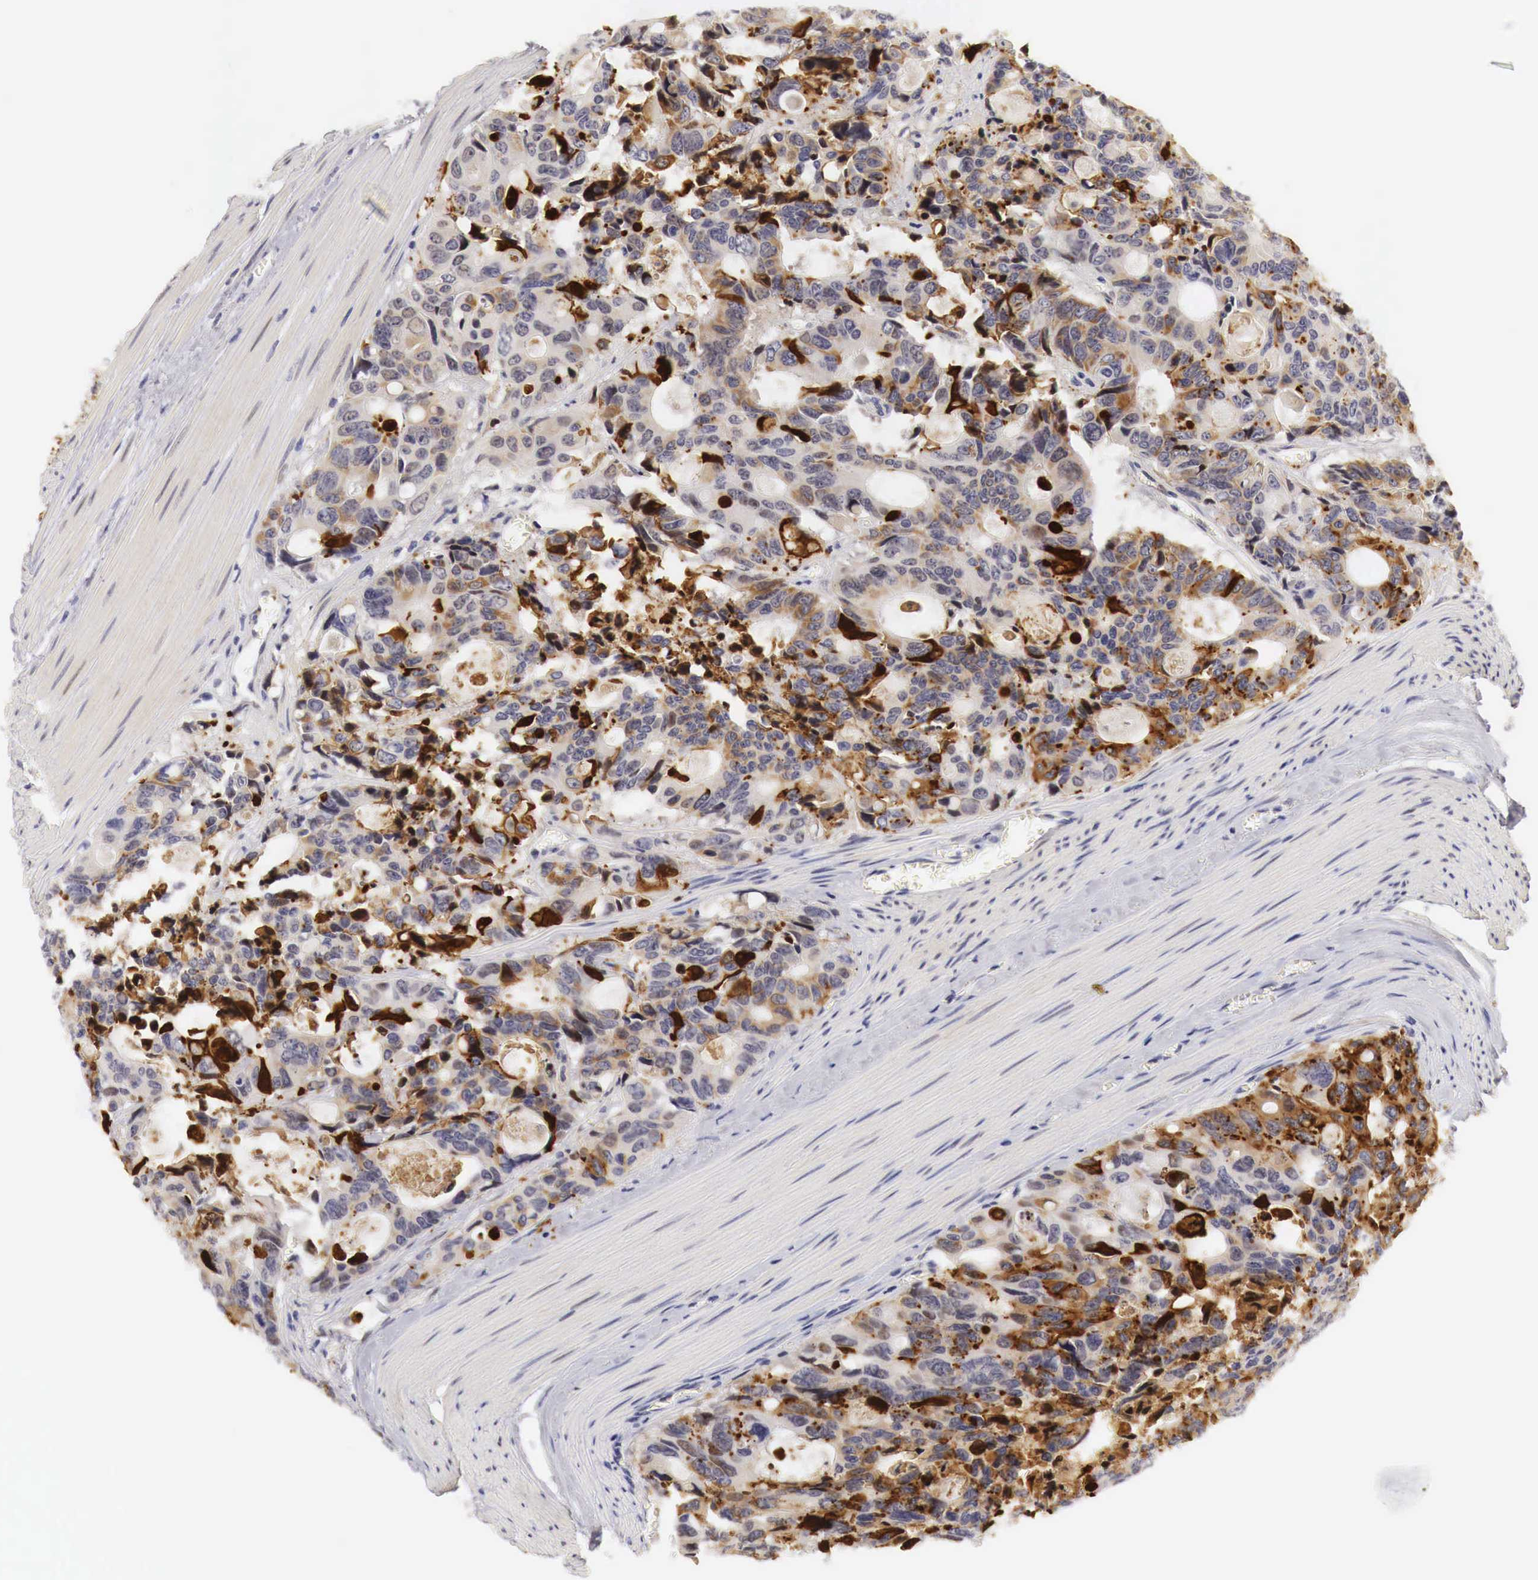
{"staining": {"intensity": "moderate", "quantity": "25%-75%", "location": "cytoplasmic/membranous"}, "tissue": "colorectal cancer", "cell_type": "Tumor cells", "image_type": "cancer", "snomed": [{"axis": "morphology", "description": "Adenocarcinoma, NOS"}, {"axis": "topography", "description": "Rectum"}], "caption": "About 25%-75% of tumor cells in human colorectal adenocarcinoma exhibit moderate cytoplasmic/membranous protein positivity as visualized by brown immunohistochemical staining.", "gene": "CASP3", "patient": {"sex": "male", "age": 76}}